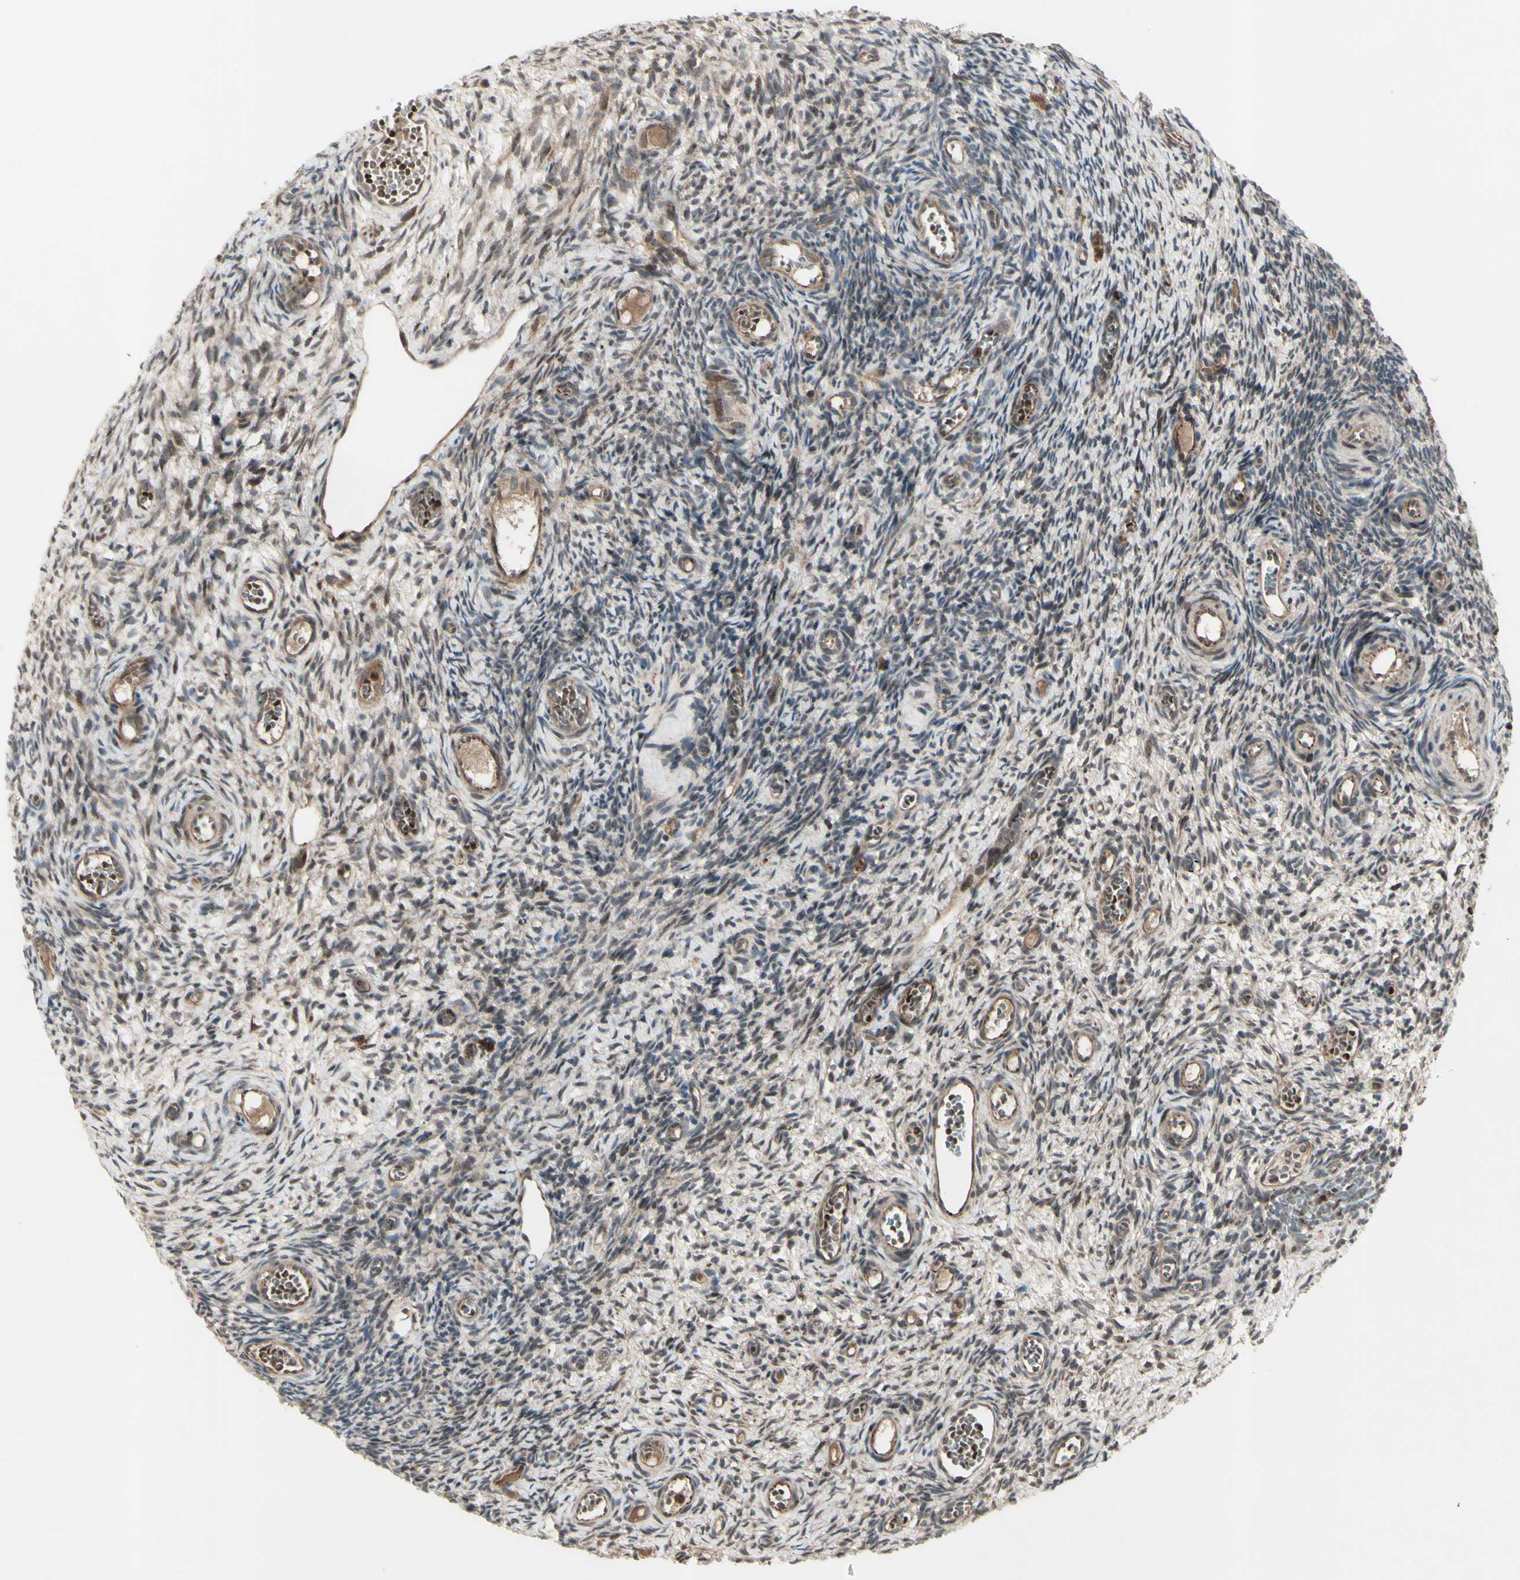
{"staining": {"intensity": "strong", "quantity": ">75%", "location": "cytoplasmic/membranous,nuclear"}, "tissue": "ovary", "cell_type": "Follicle cells", "image_type": "normal", "snomed": [{"axis": "morphology", "description": "Normal tissue, NOS"}, {"axis": "topography", "description": "Ovary"}], "caption": "This histopathology image exhibits normal ovary stained with immunohistochemistry to label a protein in brown. The cytoplasmic/membranous,nuclear of follicle cells show strong positivity for the protein. Nuclei are counter-stained blue.", "gene": "MLF2", "patient": {"sex": "female", "age": 35}}